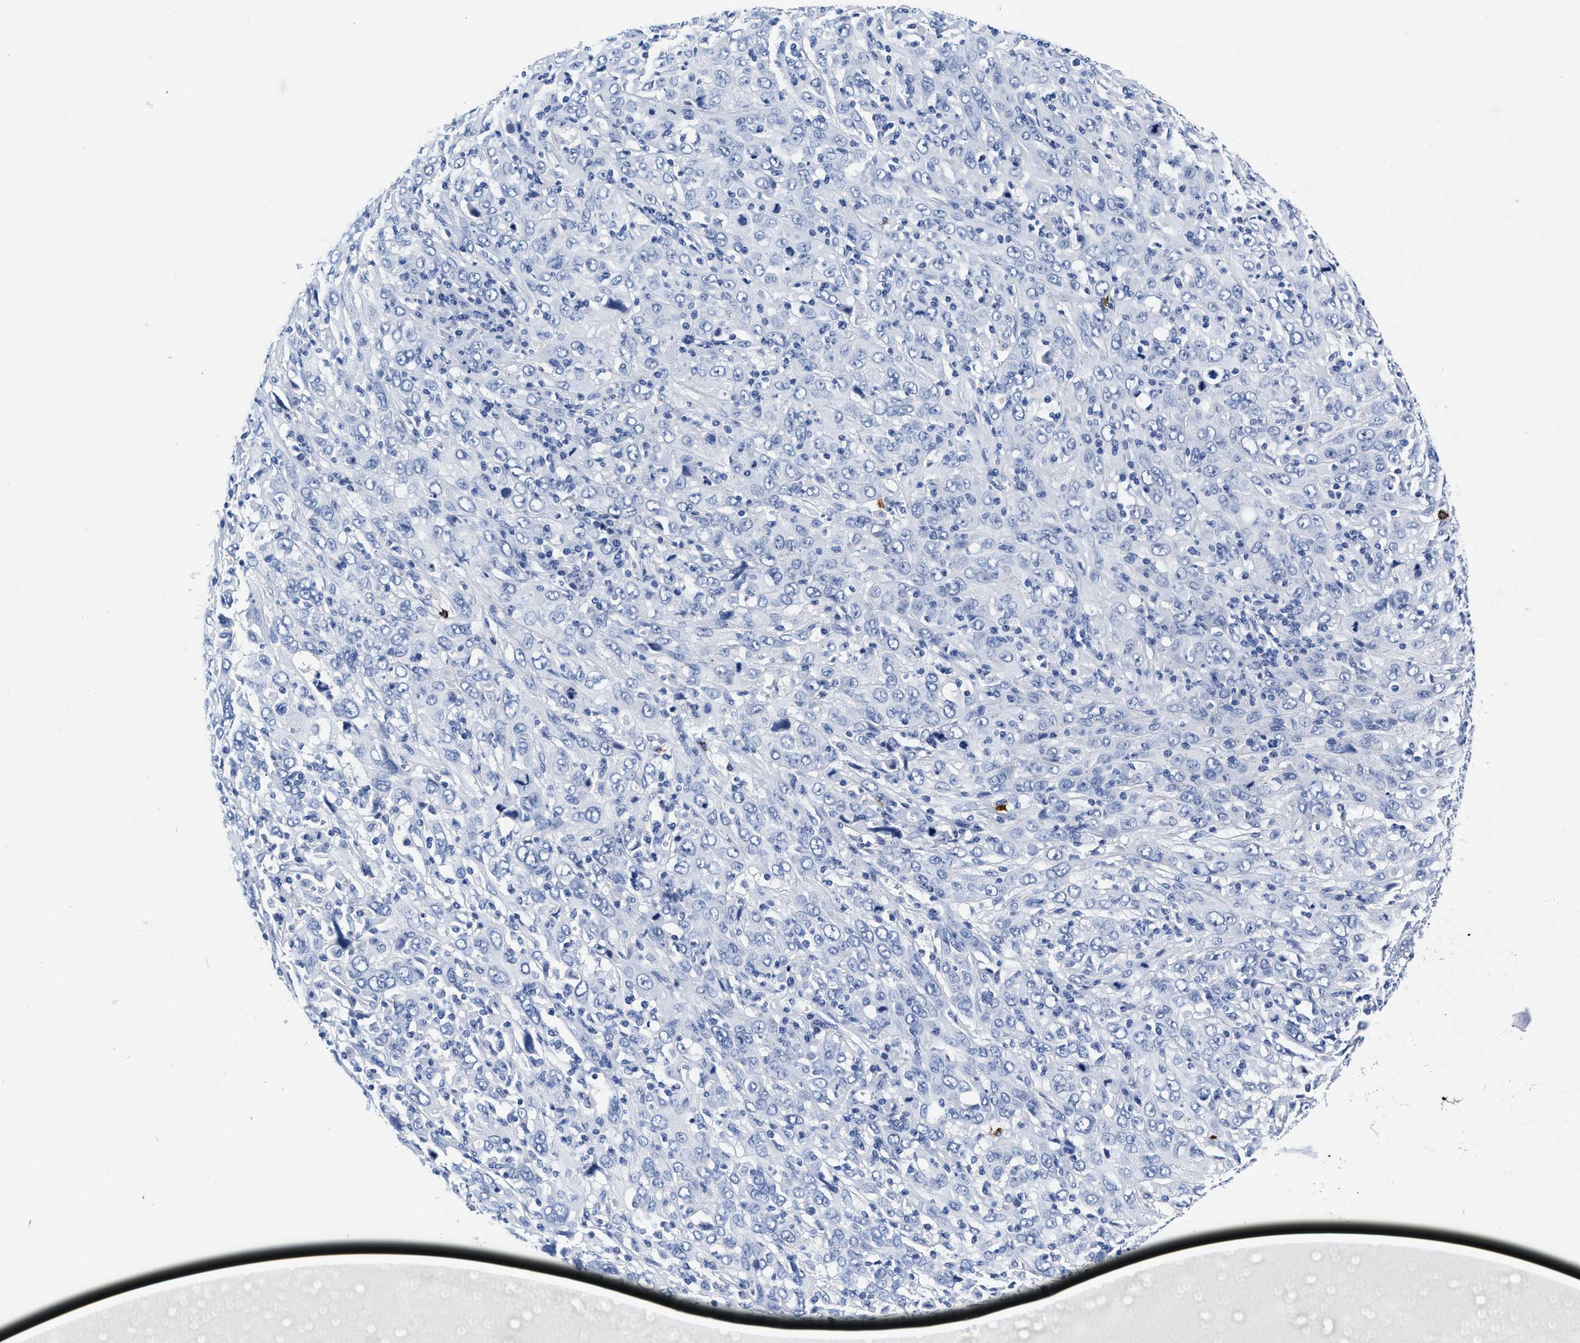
{"staining": {"intensity": "negative", "quantity": "none", "location": "none"}, "tissue": "cervical cancer", "cell_type": "Tumor cells", "image_type": "cancer", "snomed": [{"axis": "morphology", "description": "Squamous cell carcinoma, NOS"}, {"axis": "topography", "description": "Cervix"}], "caption": "Protein analysis of cervical cancer exhibits no significant positivity in tumor cells.", "gene": "CER1", "patient": {"sex": "female", "age": 46}}